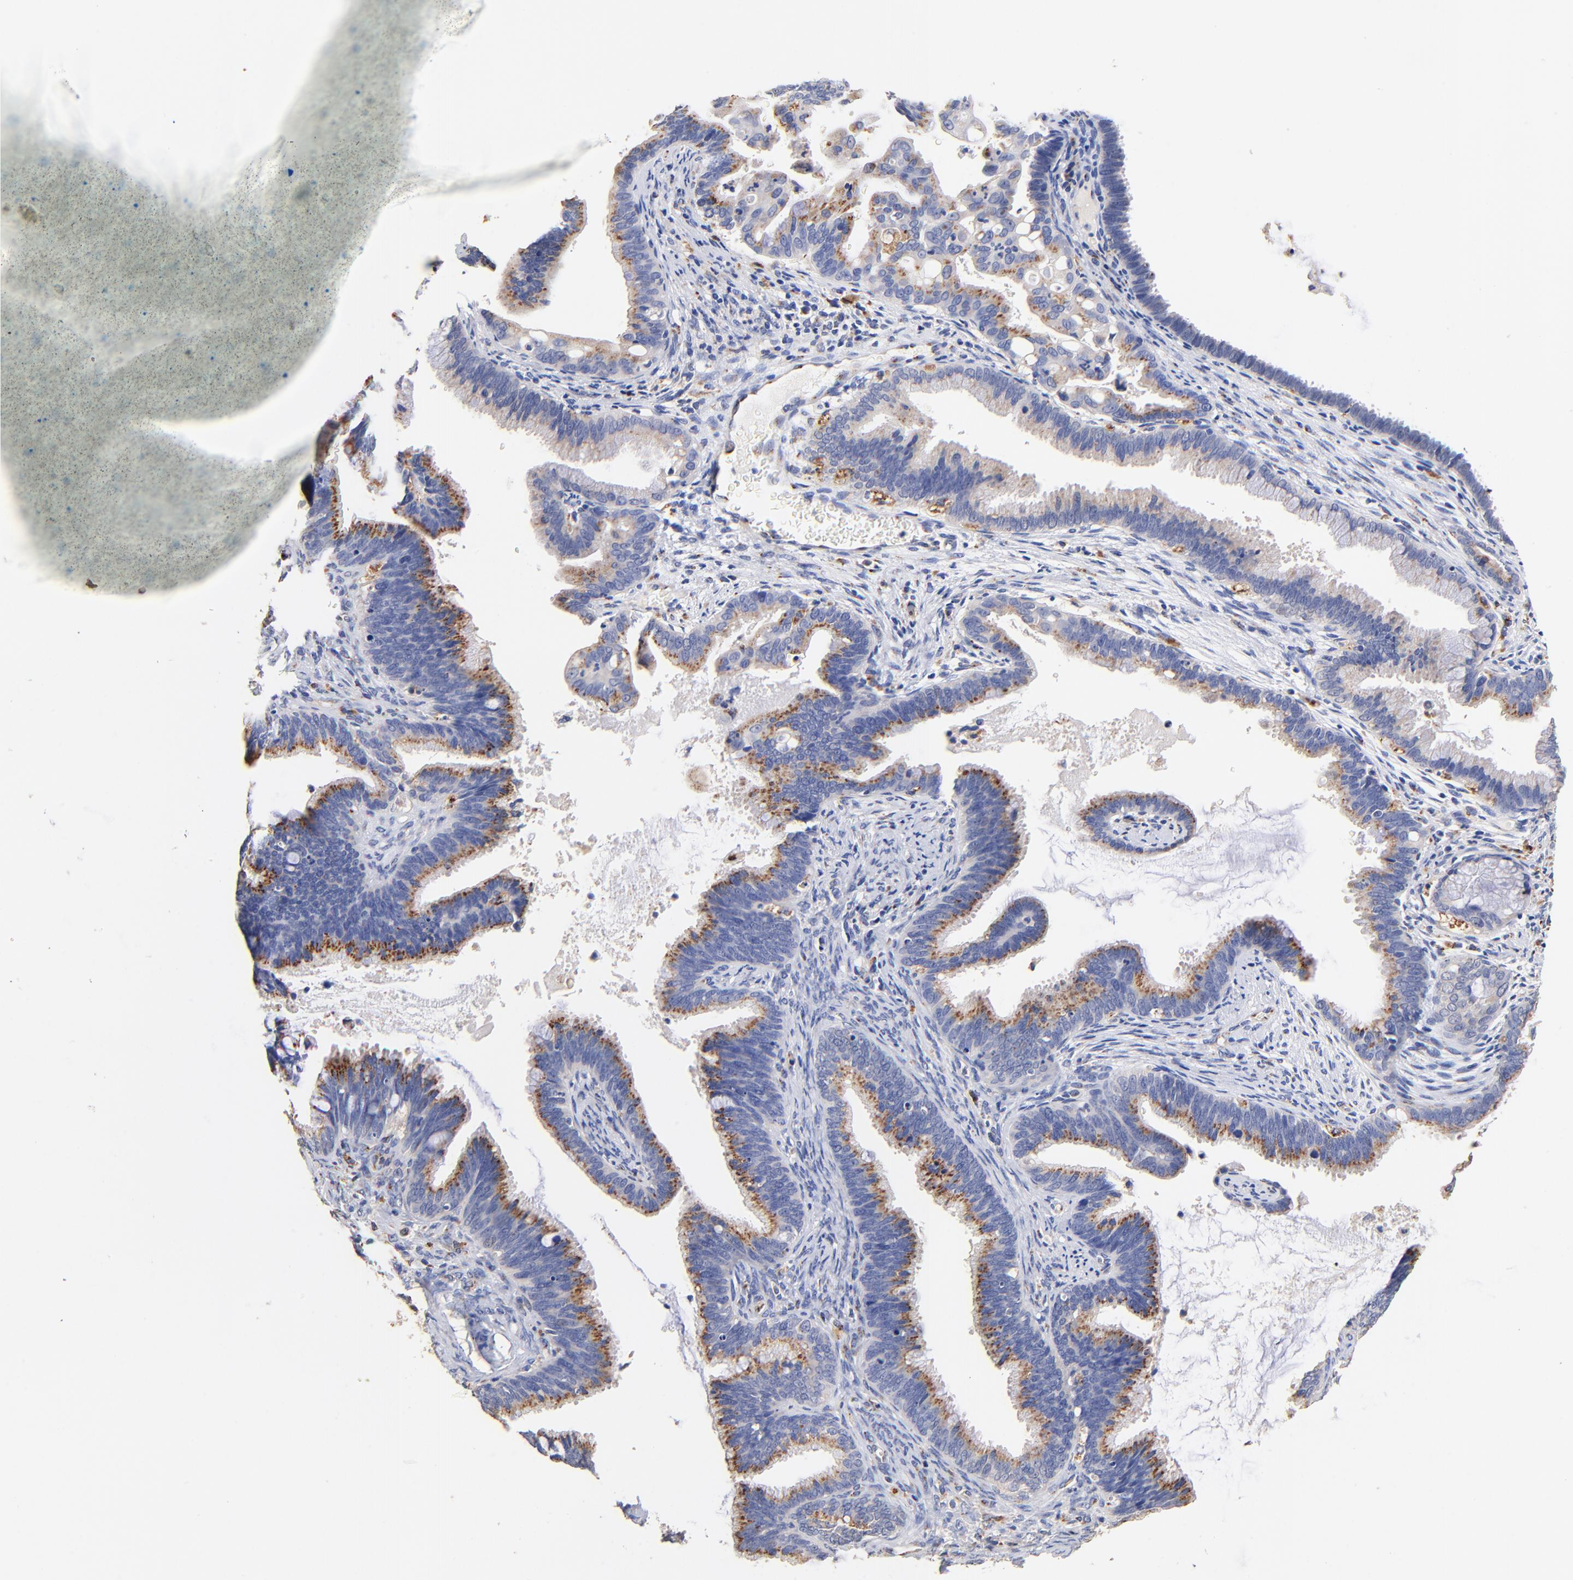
{"staining": {"intensity": "moderate", "quantity": ">75%", "location": "cytoplasmic/membranous"}, "tissue": "cervical cancer", "cell_type": "Tumor cells", "image_type": "cancer", "snomed": [{"axis": "morphology", "description": "Adenocarcinoma, NOS"}, {"axis": "topography", "description": "Cervix"}], "caption": "Immunohistochemistry staining of cervical cancer (adenocarcinoma), which displays medium levels of moderate cytoplasmic/membranous expression in about >75% of tumor cells indicating moderate cytoplasmic/membranous protein staining. The staining was performed using DAB (brown) for protein detection and nuclei were counterstained in hematoxylin (blue).", "gene": "FMNL3", "patient": {"sex": "female", "age": 47}}